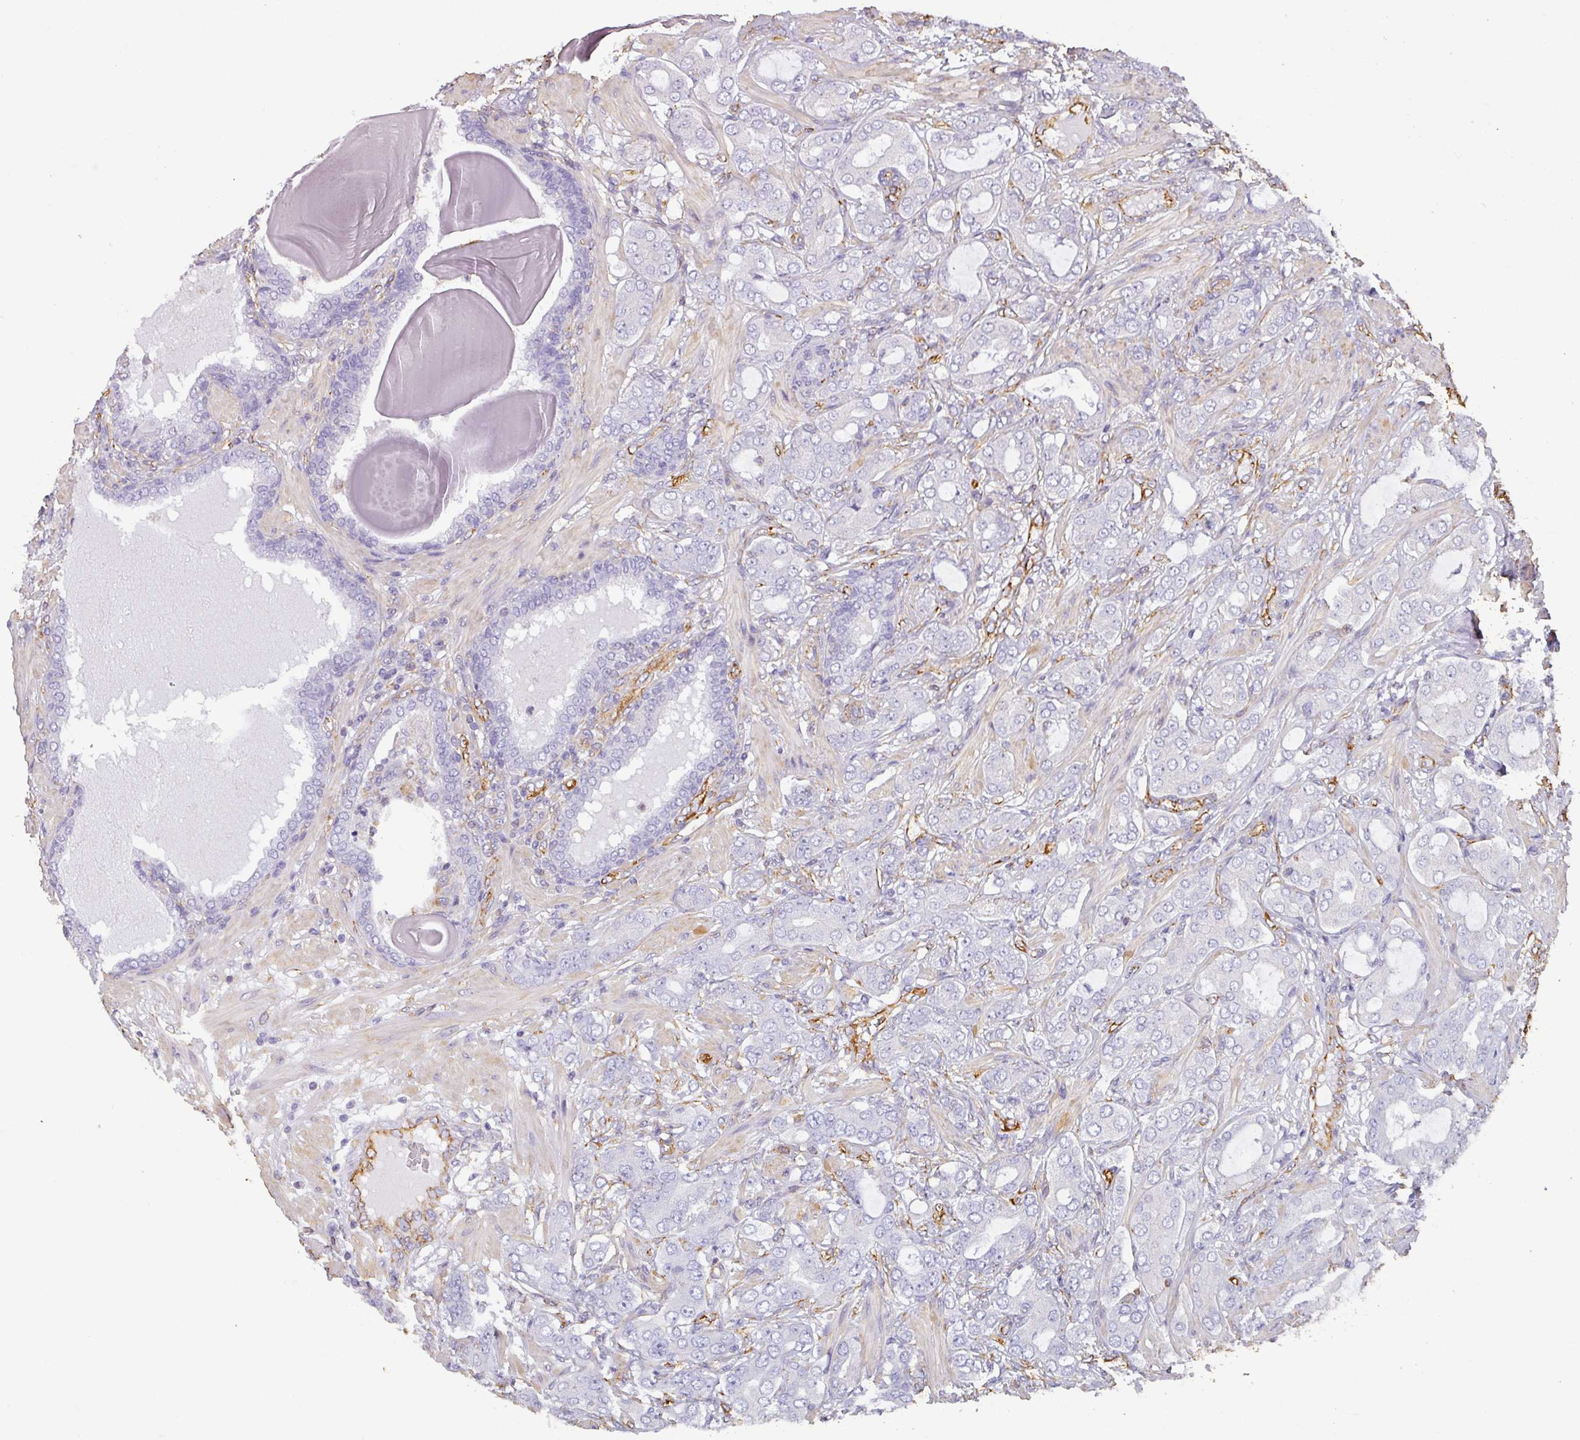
{"staining": {"intensity": "negative", "quantity": "none", "location": "none"}, "tissue": "prostate cancer", "cell_type": "Tumor cells", "image_type": "cancer", "snomed": [{"axis": "morphology", "description": "Adenocarcinoma, Low grade"}, {"axis": "topography", "description": "Prostate"}], "caption": "Tumor cells are negative for brown protein staining in prostate cancer. (DAB (3,3'-diaminobenzidine) immunohistochemistry (IHC) visualized using brightfield microscopy, high magnification).", "gene": "ZNF280C", "patient": {"sex": "male", "age": 57}}